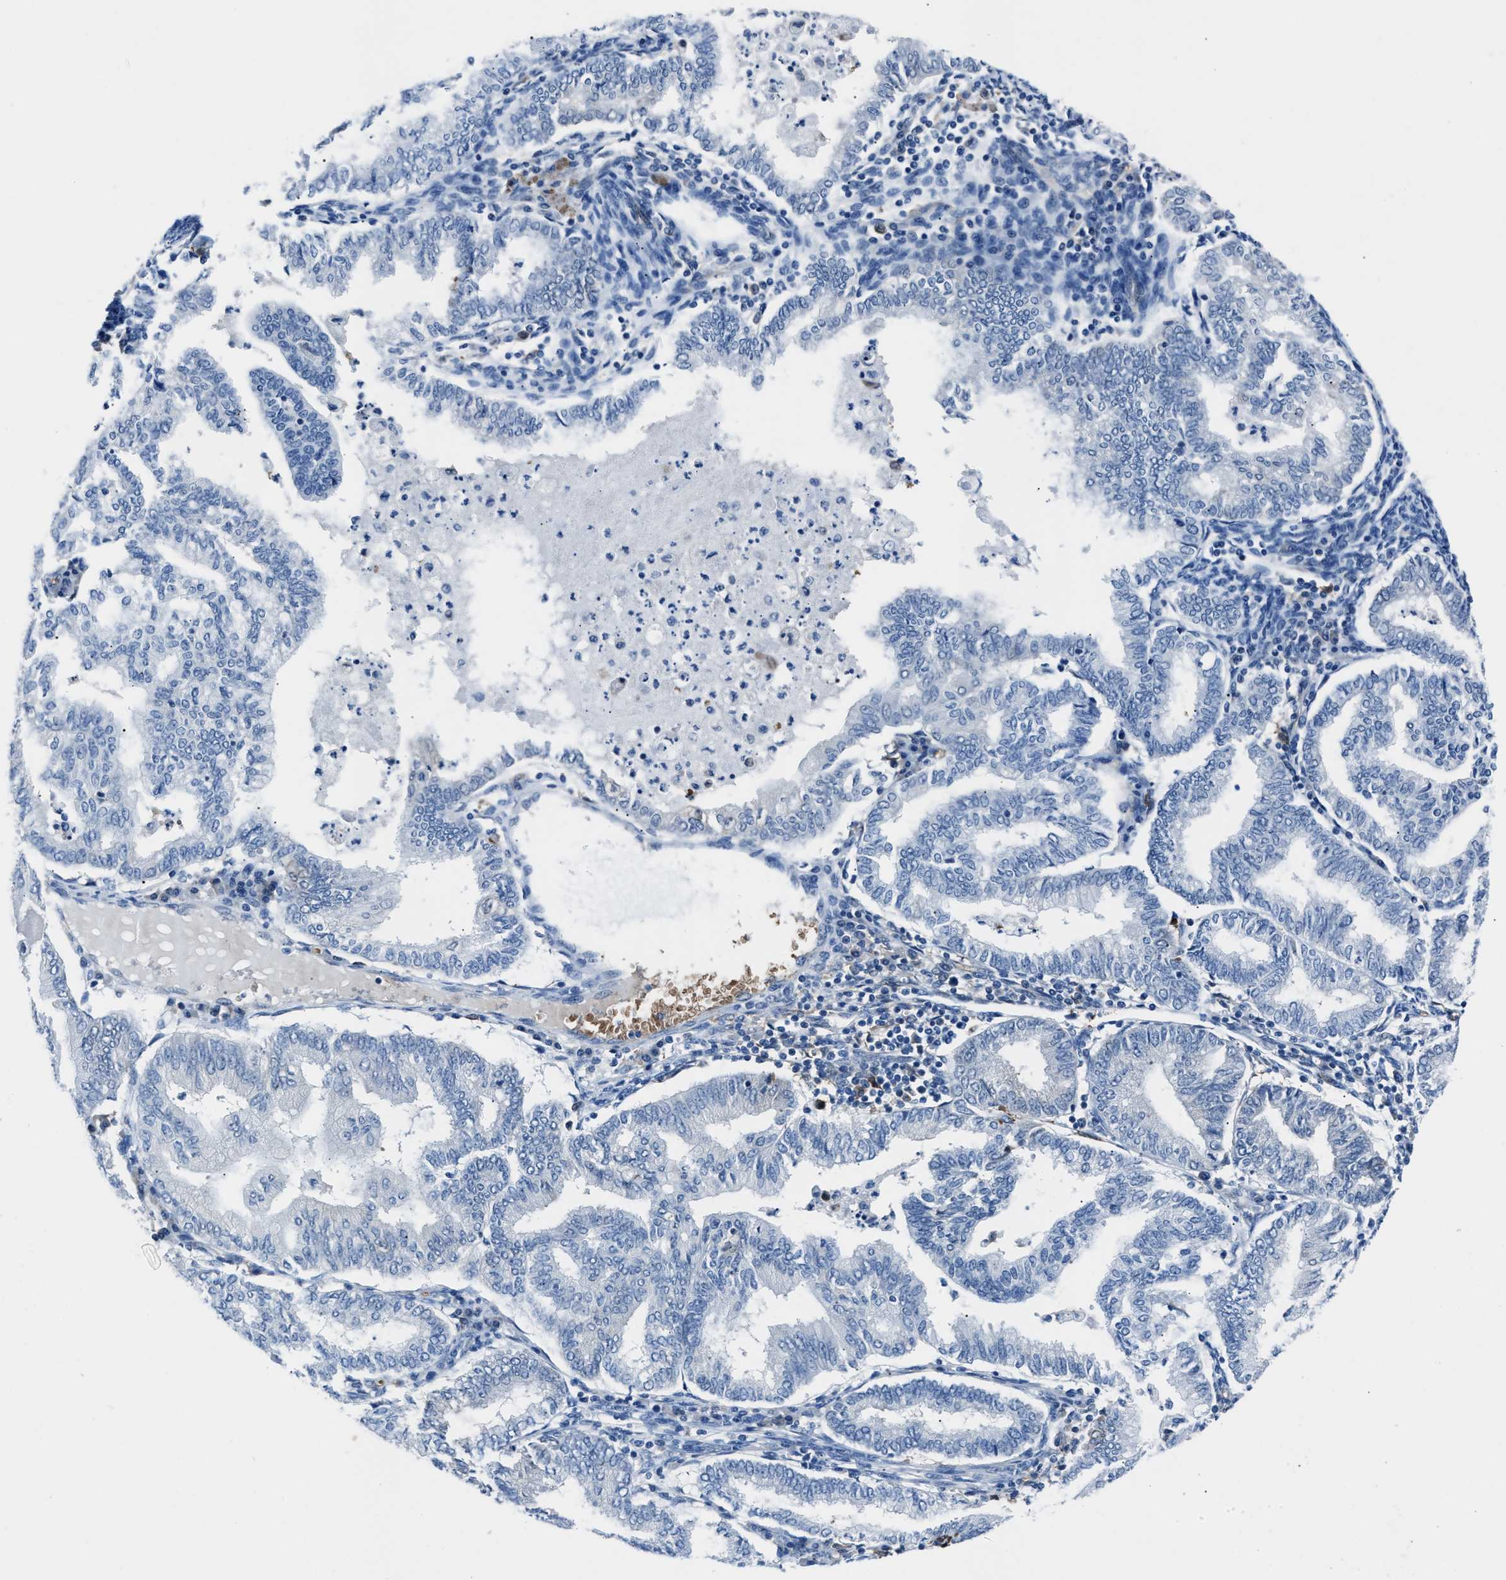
{"staining": {"intensity": "negative", "quantity": "none", "location": "none"}, "tissue": "endometrial cancer", "cell_type": "Tumor cells", "image_type": "cancer", "snomed": [{"axis": "morphology", "description": "Polyp, NOS"}, {"axis": "morphology", "description": "Adenocarcinoma, NOS"}, {"axis": "morphology", "description": "Adenoma, NOS"}, {"axis": "topography", "description": "Endometrium"}], "caption": "Photomicrograph shows no significant protein positivity in tumor cells of endometrial cancer.", "gene": "PPA1", "patient": {"sex": "female", "age": 79}}